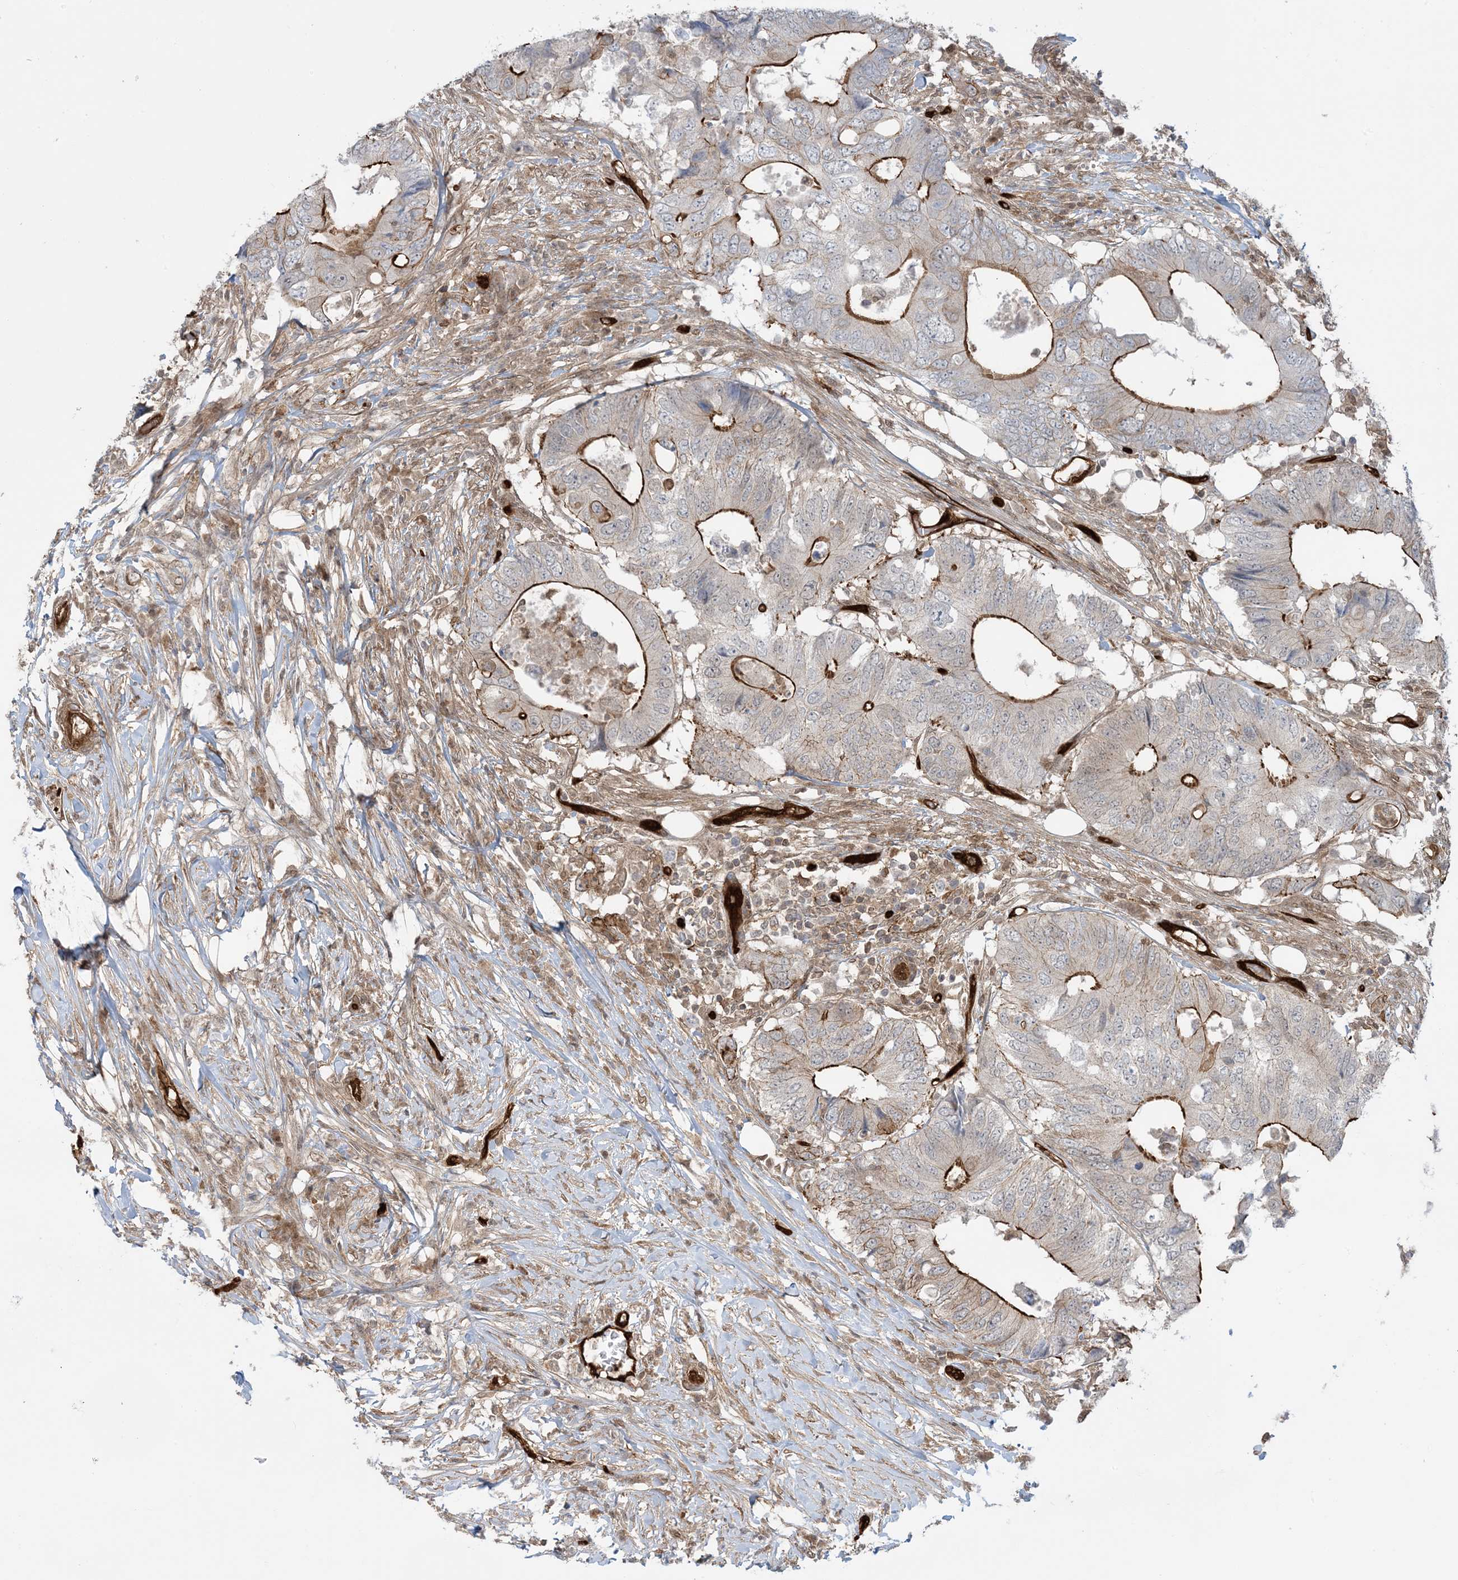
{"staining": {"intensity": "strong", "quantity": ">75%", "location": "cytoplasmic/membranous"}, "tissue": "colorectal cancer", "cell_type": "Tumor cells", "image_type": "cancer", "snomed": [{"axis": "morphology", "description": "Adenocarcinoma, NOS"}, {"axis": "topography", "description": "Colon"}], "caption": "Immunohistochemistry photomicrograph of neoplastic tissue: human colorectal adenocarcinoma stained using IHC demonstrates high levels of strong protein expression localized specifically in the cytoplasmic/membranous of tumor cells, appearing as a cytoplasmic/membranous brown color.", "gene": "PPM1F", "patient": {"sex": "male", "age": 71}}